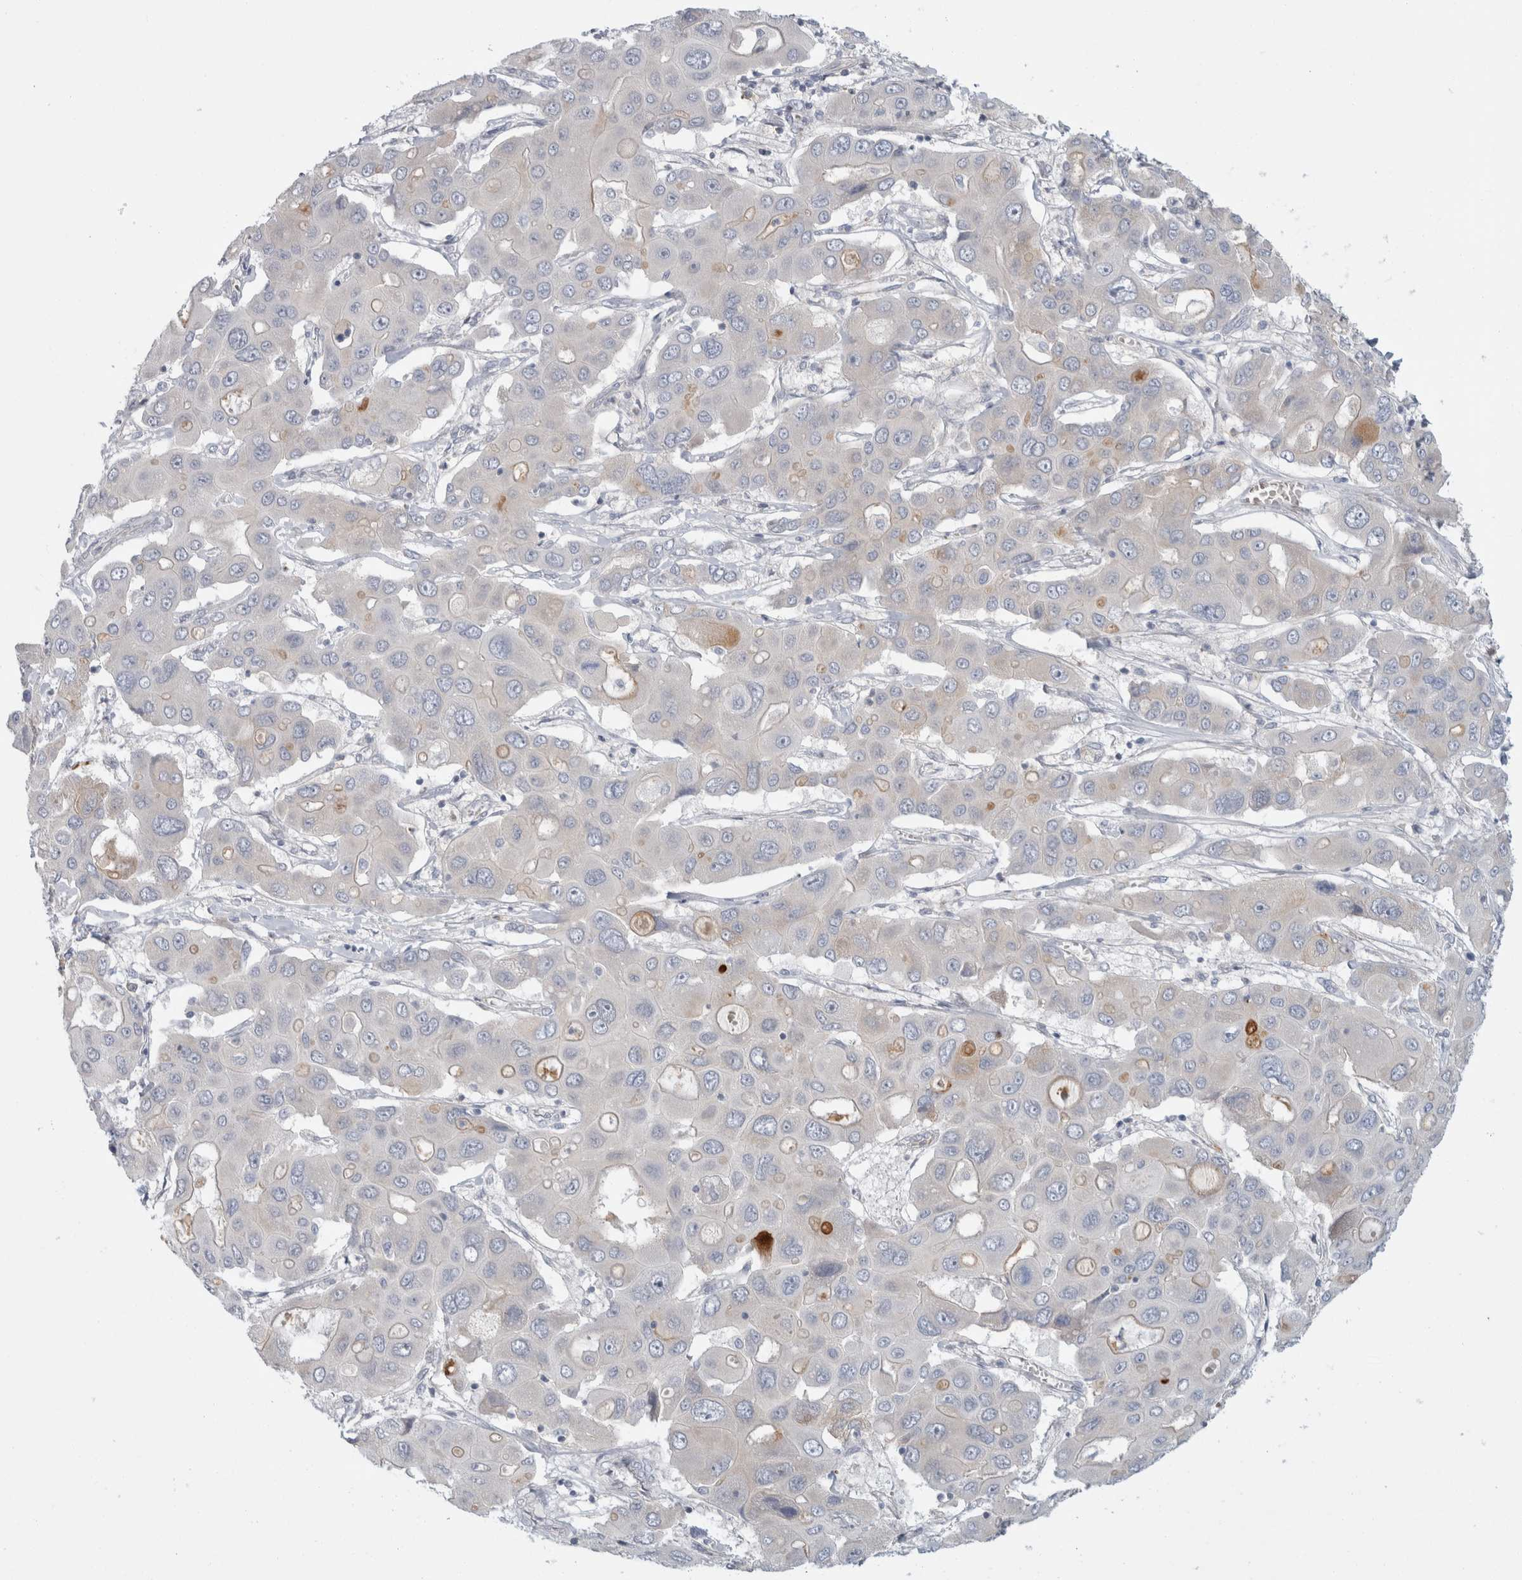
{"staining": {"intensity": "weak", "quantity": "<25%", "location": "cytoplasmic/membranous"}, "tissue": "liver cancer", "cell_type": "Tumor cells", "image_type": "cancer", "snomed": [{"axis": "morphology", "description": "Cholangiocarcinoma"}, {"axis": "topography", "description": "Liver"}], "caption": "Liver cholangiocarcinoma was stained to show a protein in brown. There is no significant staining in tumor cells.", "gene": "CD55", "patient": {"sex": "male", "age": 67}}